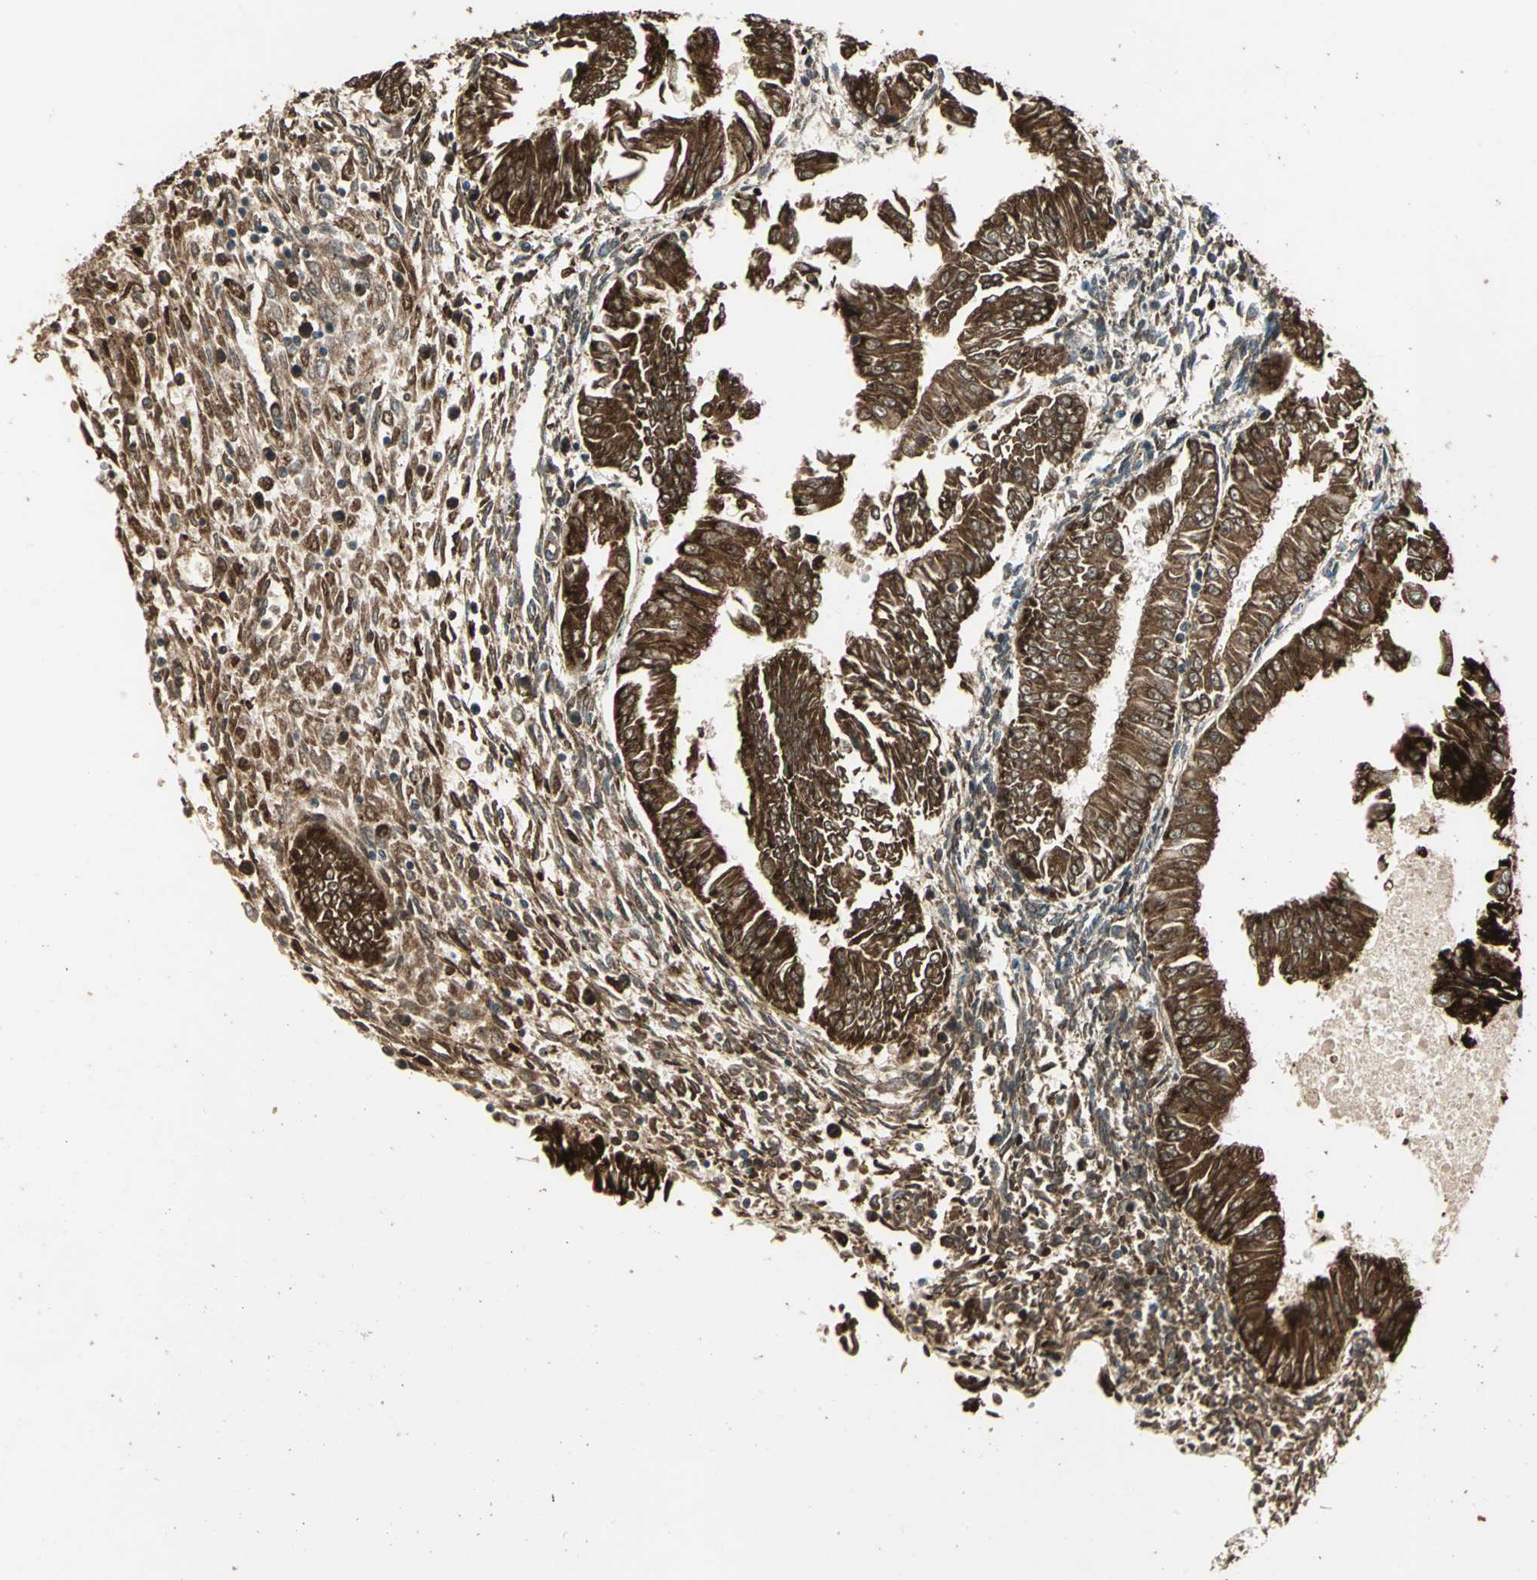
{"staining": {"intensity": "strong", "quantity": ">75%", "location": "cytoplasmic/membranous"}, "tissue": "endometrial cancer", "cell_type": "Tumor cells", "image_type": "cancer", "snomed": [{"axis": "morphology", "description": "Adenocarcinoma, NOS"}, {"axis": "topography", "description": "Endometrium"}], "caption": "A histopathology image showing strong cytoplasmic/membranous staining in about >75% of tumor cells in adenocarcinoma (endometrial), as visualized by brown immunohistochemical staining.", "gene": "PDIA4", "patient": {"sex": "female", "age": 53}}